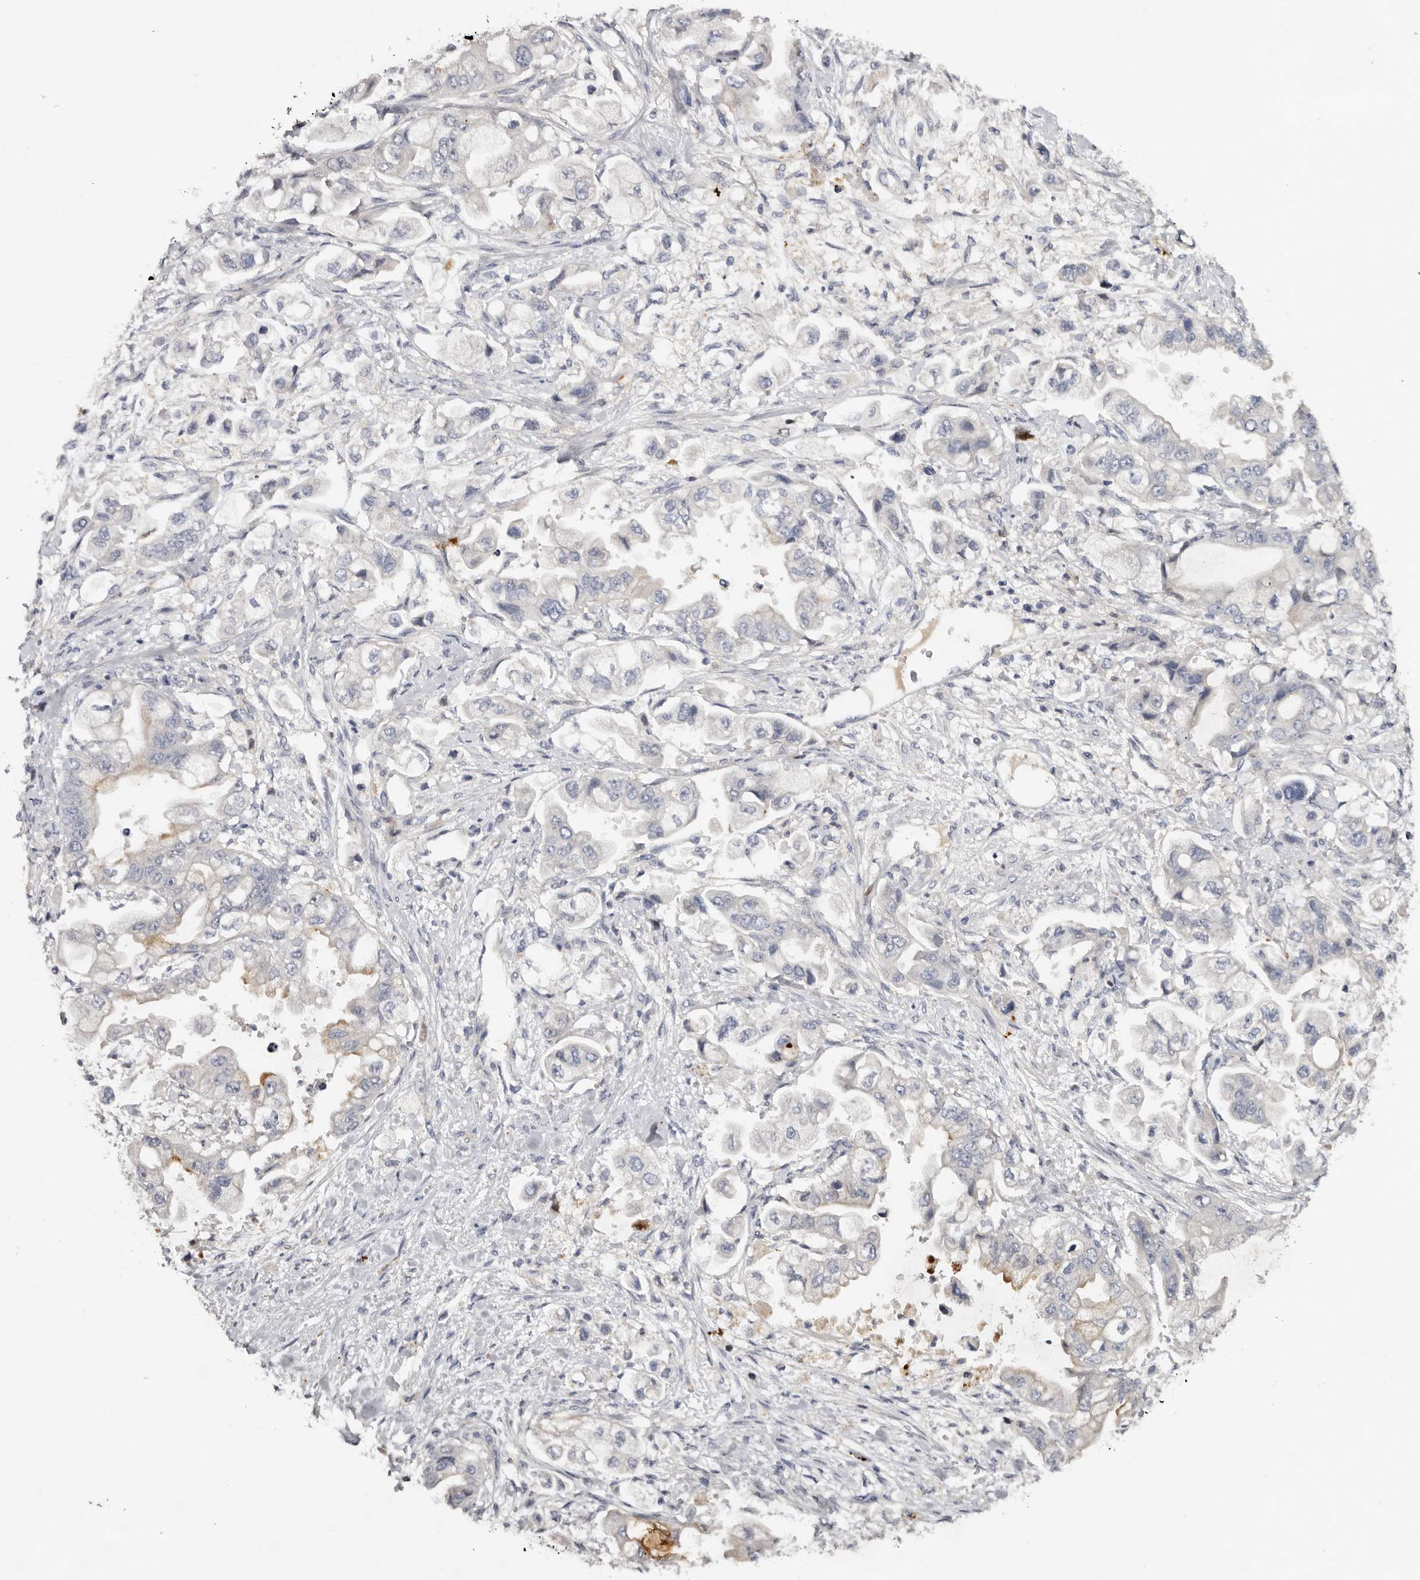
{"staining": {"intensity": "negative", "quantity": "none", "location": "none"}, "tissue": "stomach cancer", "cell_type": "Tumor cells", "image_type": "cancer", "snomed": [{"axis": "morphology", "description": "Adenocarcinoma, NOS"}, {"axis": "topography", "description": "Stomach"}], "caption": "Stomach cancer was stained to show a protein in brown. There is no significant positivity in tumor cells.", "gene": "KLHL38", "patient": {"sex": "male", "age": 62}}